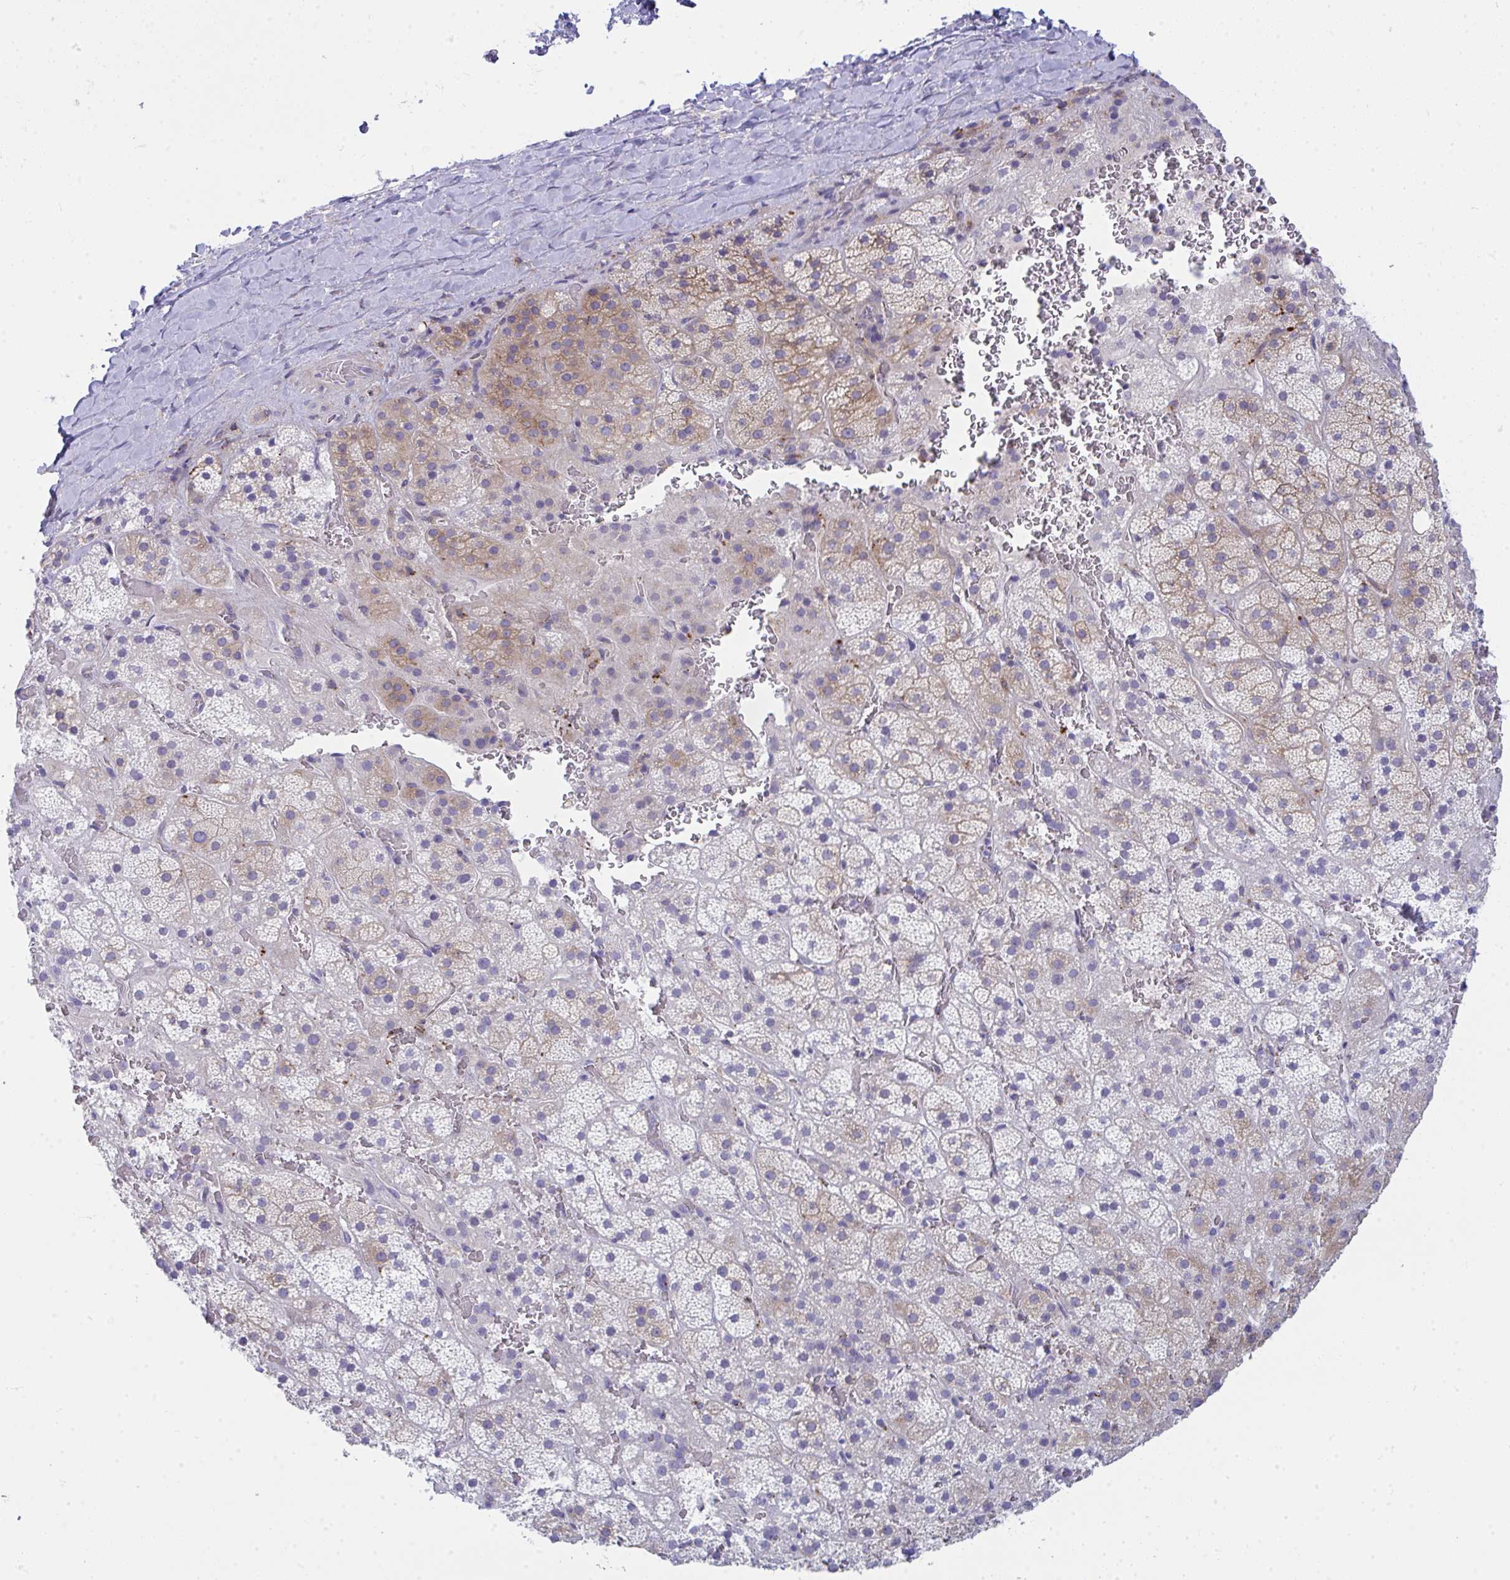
{"staining": {"intensity": "weak", "quantity": "25%-75%", "location": "cytoplasmic/membranous"}, "tissue": "adrenal gland", "cell_type": "Glandular cells", "image_type": "normal", "snomed": [{"axis": "morphology", "description": "Normal tissue, NOS"}, {"axis": "topography", "description": "Adrenal gland"}], "caption": "Protein staining of normal adrenal gland reveals weak cytoplasmic/membranous positivity in approximately 25%-75% of glandular cells.", "gene": "GAB1", "patient": {"sex": "male", "age": 57}}